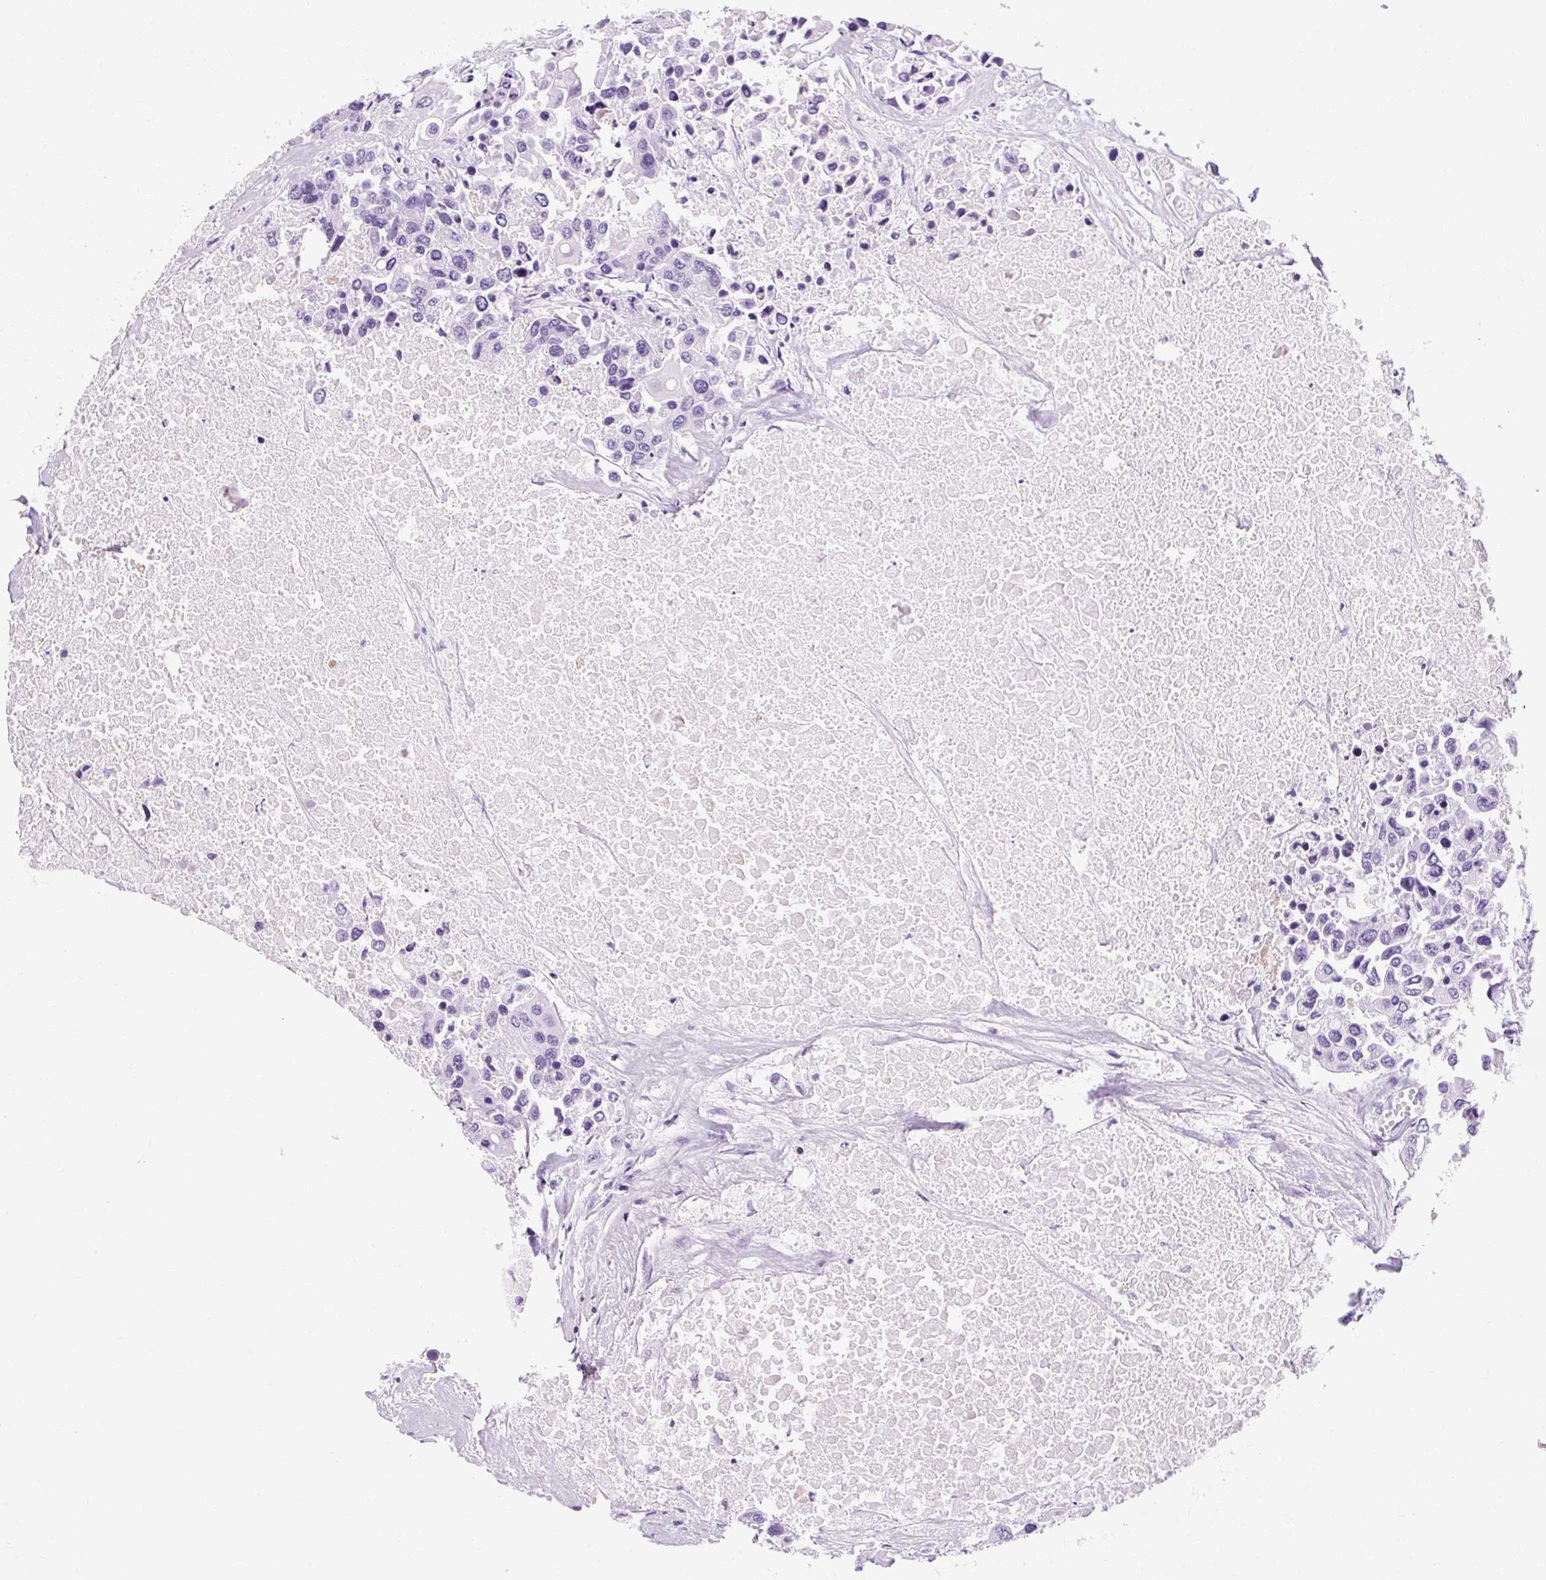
{"staining": {"intensity": "negative", "quantity": "none", "location": "none"}, "tissue": "colorectal cancer", "cell_type": "Tumor cells", "image_type": "cancer", "snomed": [{"axis": "morphology", "description": "Adenocarcinoma, NOS"}, {"axis": "topography", "description": "Colon"}], "caption": "This is an IHC photomicrograph of colorectal cancer (adenocarcinoma). There is no positivity in tumor cells.", "gene": "OOEP", "patient": {"sex": "male", "age": 77}}